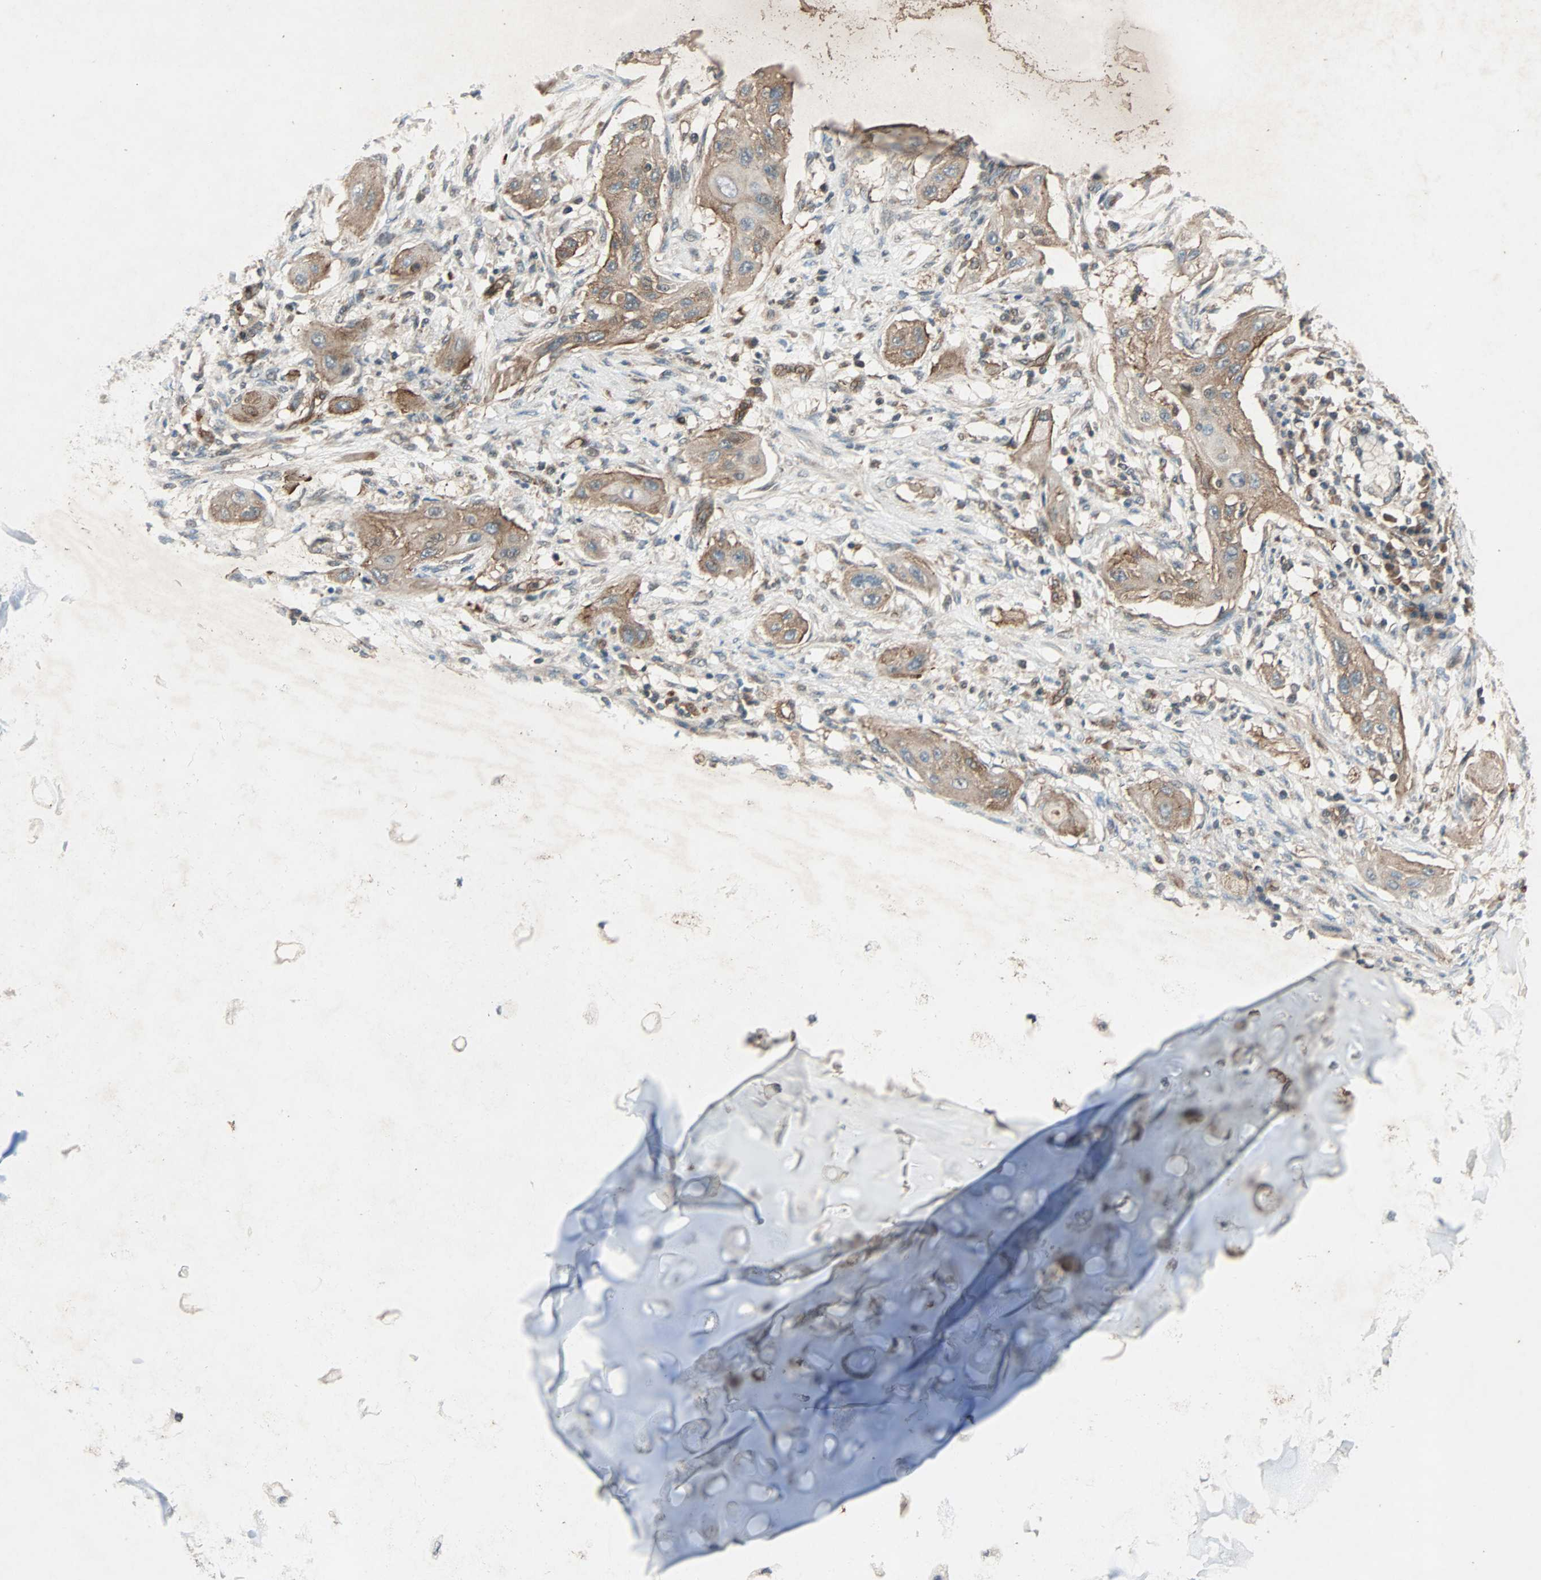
{"staining": {"intensity": "moderate", "quantity": ">75%", "location": "cytoplasmic/membranous"}, "tissue": "lung cancer", "cell_type": "Tumor cells", "image_type": "cancer", "snomed": [{"axis": "morphology", "description": "Squamous cell carcinoma, NOS"}, {"axis": "topography", "description": "Lung"}], "caption": "Human lung cancer (squamous cell carcinoma) stained with a protein marker demonstrates moderate staining in tumor cells.", "gene": "GCK", "patient": {"sex": "female", "age": 47}}